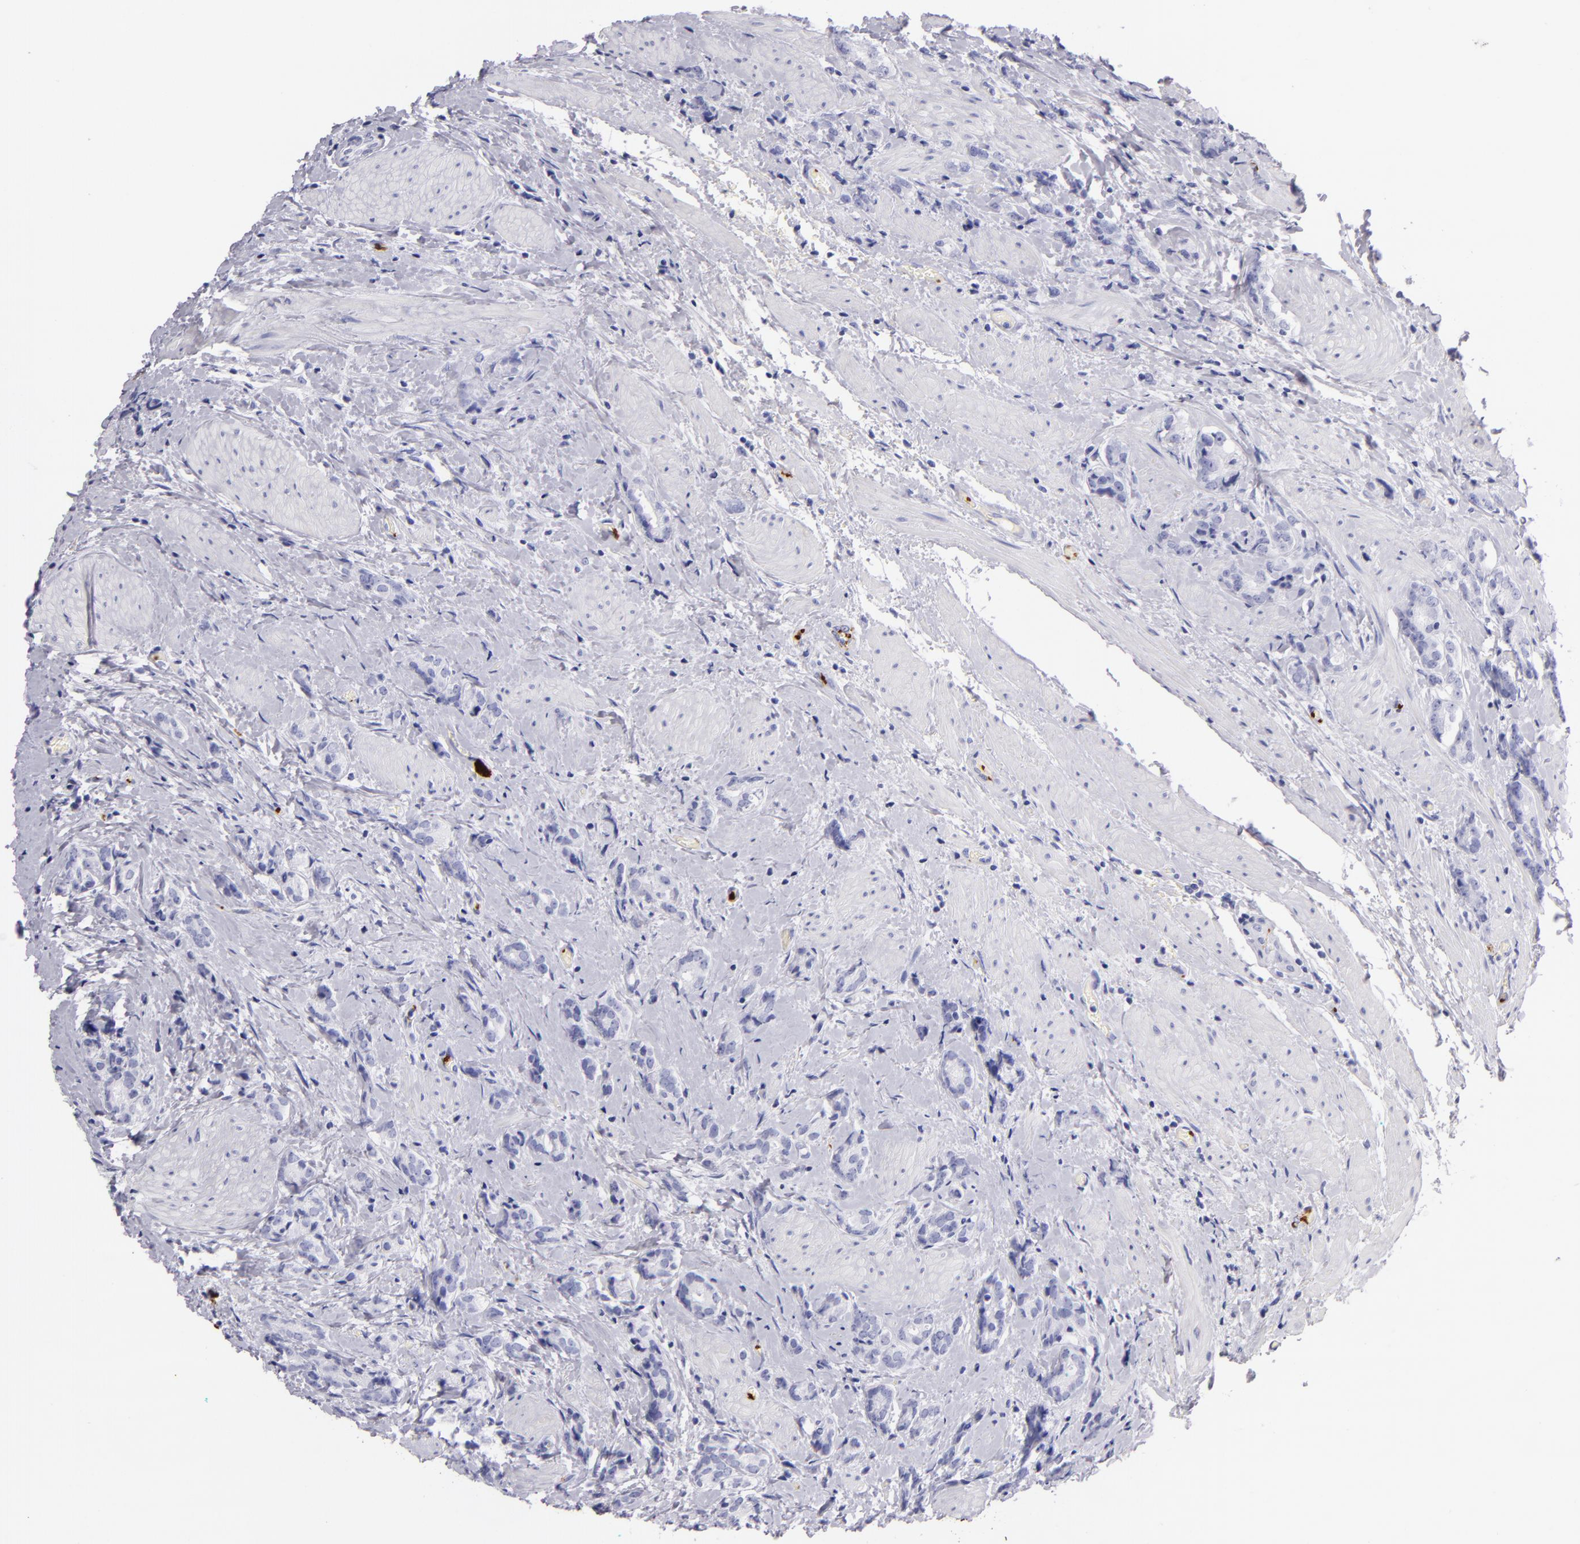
{"staining": {"intensity": "negative", "quantity": "none", "location": "none"}, "tissue": "prostate cancer", "cell_type": "Tumor cells", "image_type": "cancer", "snomed": [{"axis": "morphology", "description": "Adenocarcinoma, Medium grade"}, {"axis": "topography", "description": "Prostate"}], "caption": "High magnification brightfield microscopy of prostate cancer stained with DAB (brown) and counterstained with hematoxylin (blue): tumor cells show no significant expression.", "gene": "GP1BA", "patient": {"sex": "male", "age": 59}}